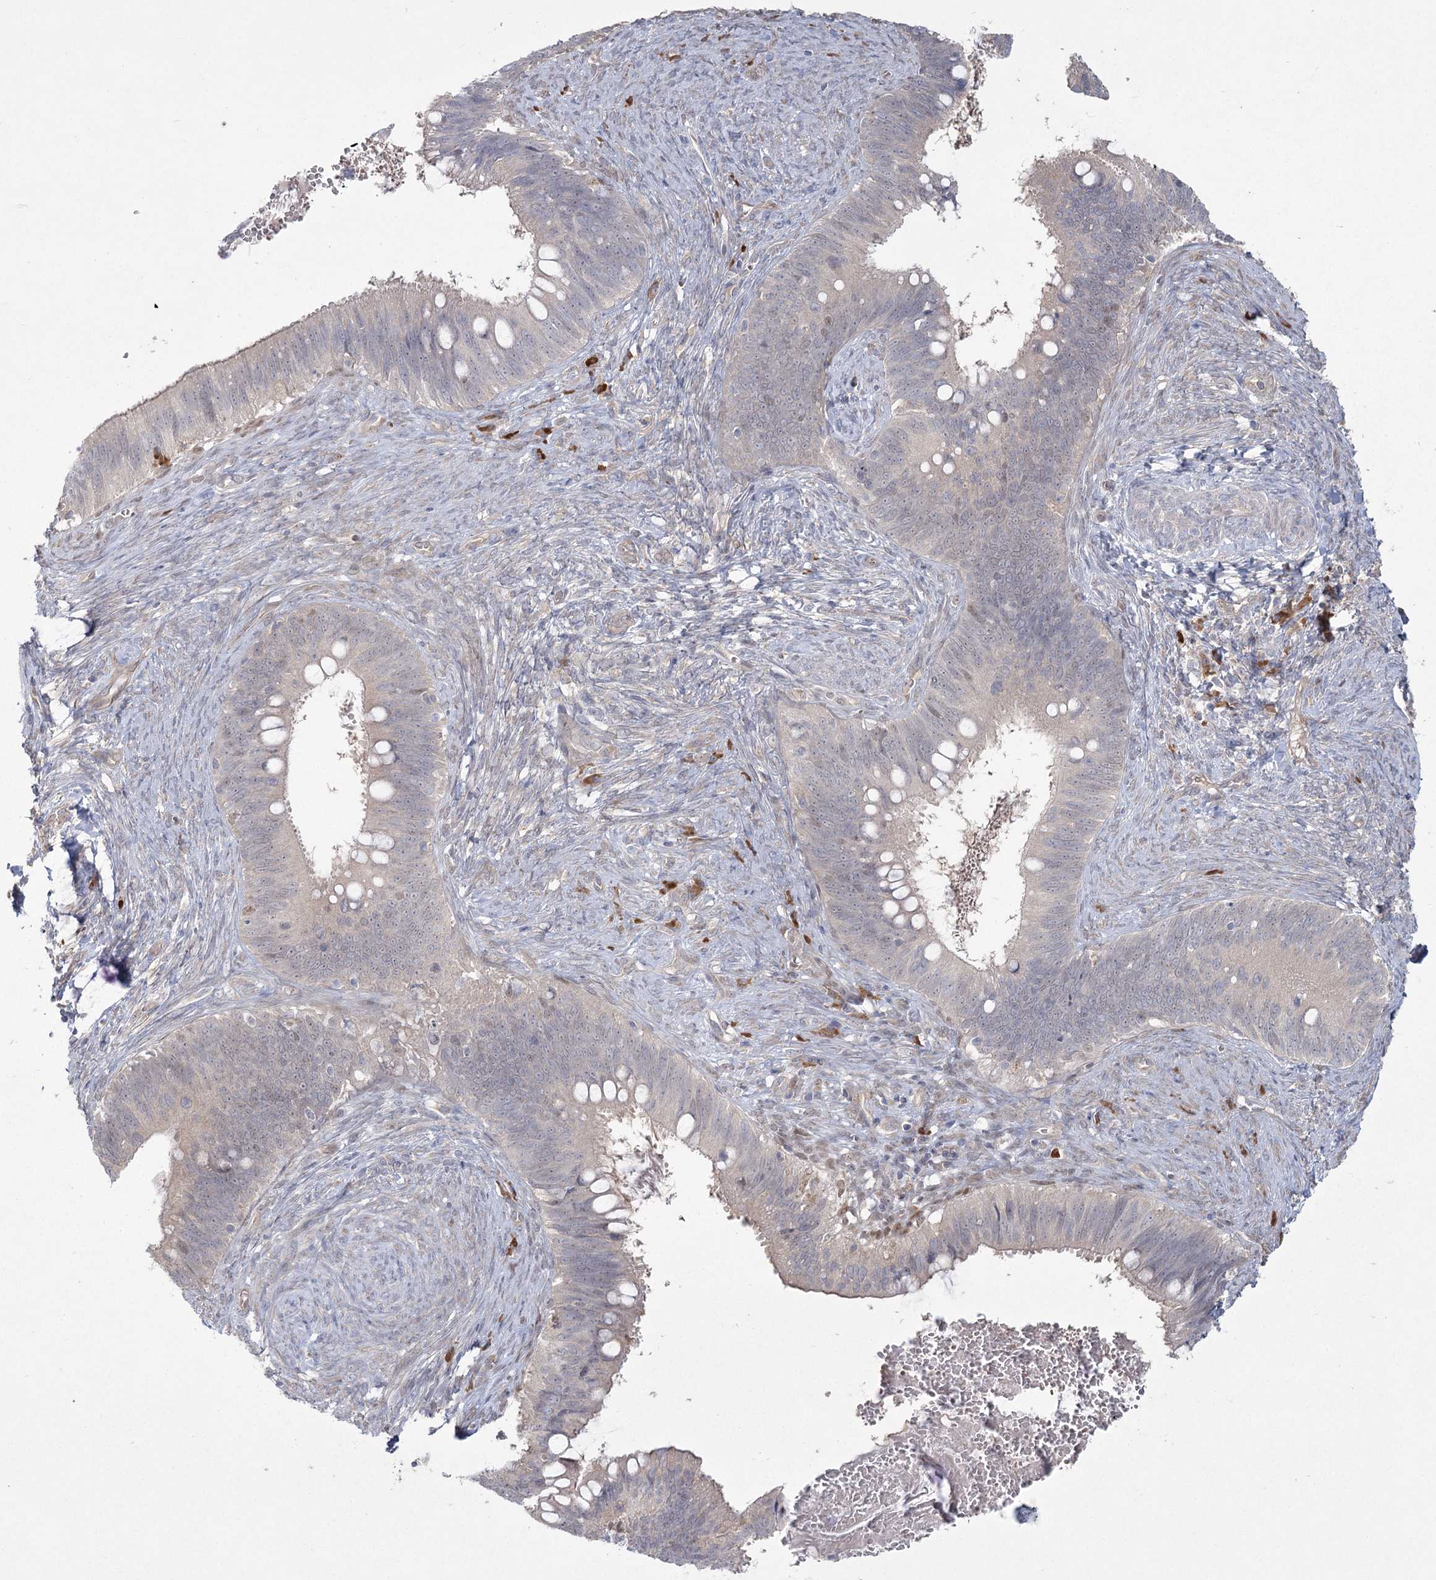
{"staining": {"intensity": "negative", "quantity": "none", "location": "none"}, "tissue": "cervical cancer", "cell_type": "Tumor cells", "image_type": "cancer", "snomed": [{"axis": "morphology", "description": "Adenocarcinoma, NOS"}, {"axis": "topography", "description": "Cervix"}], "caption": "Immunohistochemistry (IHC) micrograph of neoplastic tissue: cervical adenocarcinoma stained with DAB (3,3'-diaminobenzidine) demonstrates no significant protein expression in tumor cells.", "gene": "CAMTA1", "patient": {"sex": "female", "age": 42}}